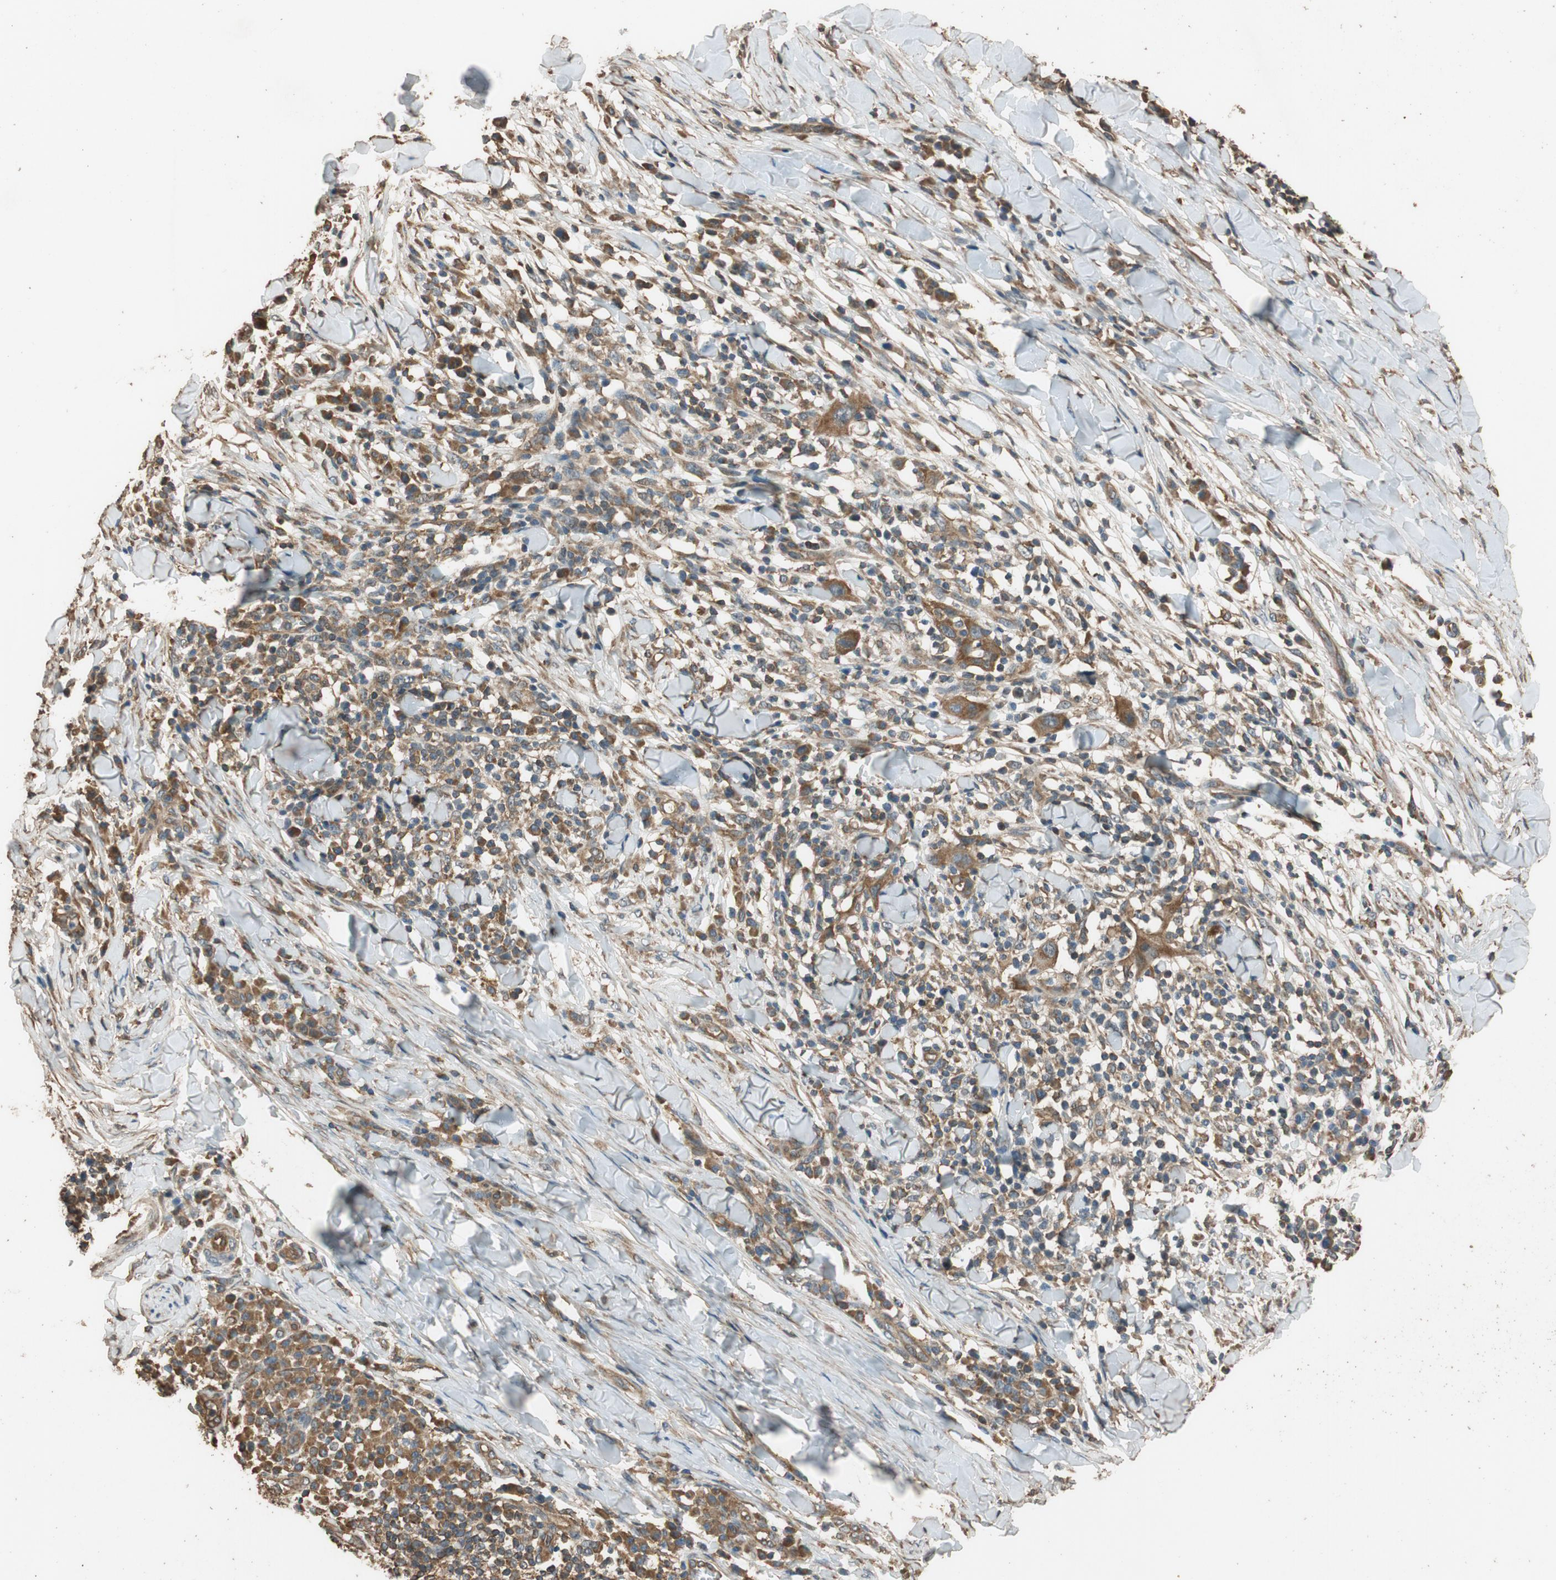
{"staining": {"intensity": "moderate", "quantity": ">75%", "location": "cytoplasmic/membranous"}, "tissue": "skin cancer", "cell_type": "Tumor cells", "image_type": "cancer", "snomed": [{"axis": "morphology", "description": "Squamous cell carcinoma, NOS"}, {"axis": "topography", "description": "Skin"}], "caption": "Protein expression analysis of human skin squamous cell carcinoma reveals moderate cytoplasmic/membranous expression in approximately >75% of tumor cells.", "gene": "MST1R", "patient": {"sex": "male", "age": 24}}